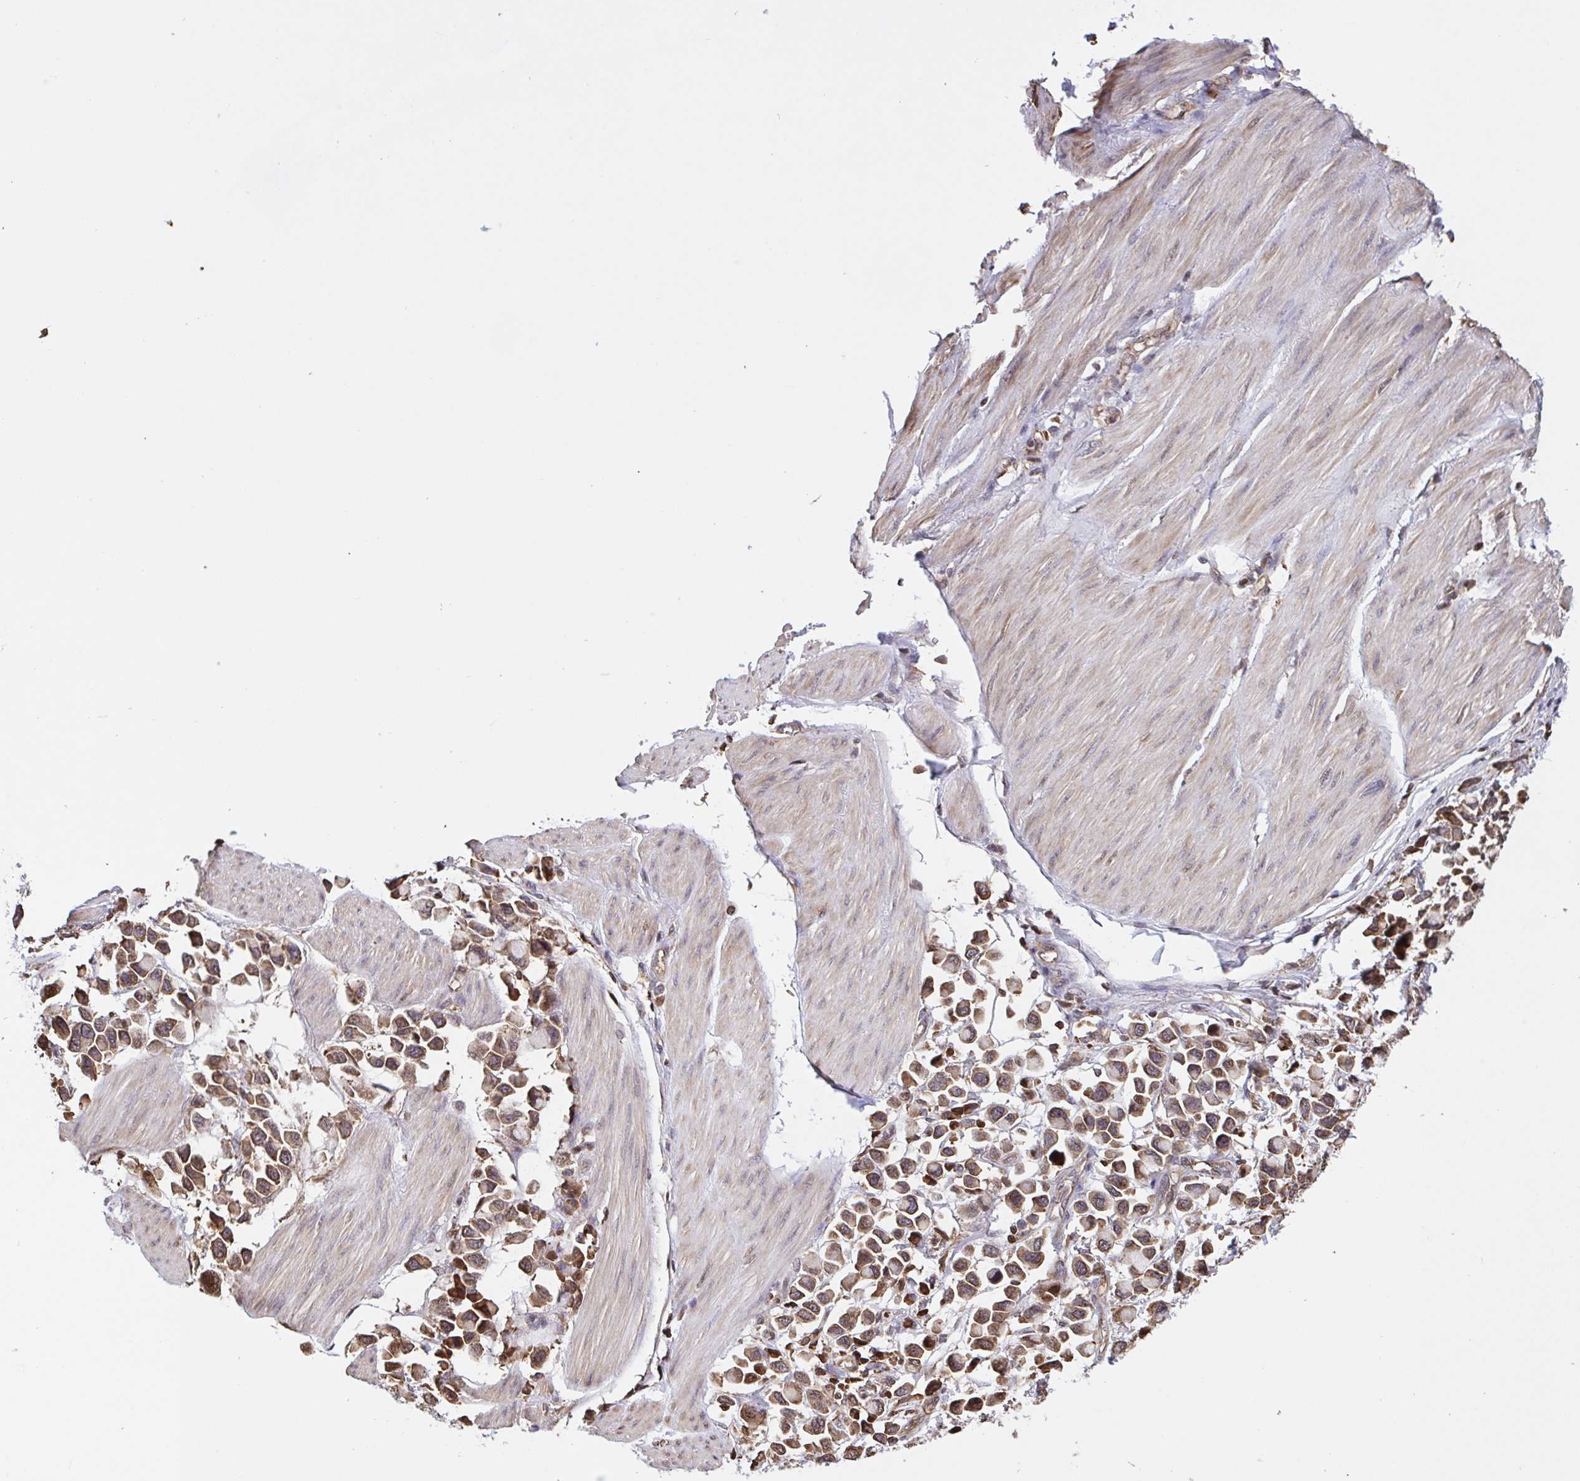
{"staining": {"intensity": "moderate", "quantity": ">75%", "location": "cytoplasmic/membranous,nuclear"}, "tissue": "stomach cancer", "cell_type": "Tumor cells", "image_type": "cancer", "snomed": [{"axis": "morphology", "description": "Adenocarcinoma, NOS"}, {"axis": "topography", "description": "Stomach"}], "caption": "Tumor cells exhibit moderate cytoplasmic/membranous and nuclear staining in approximately >75% of cells in stomach cancer (adenocarcinoma).", "gene": "SEC63", "patient": {"sex": "female", "age": 81}}